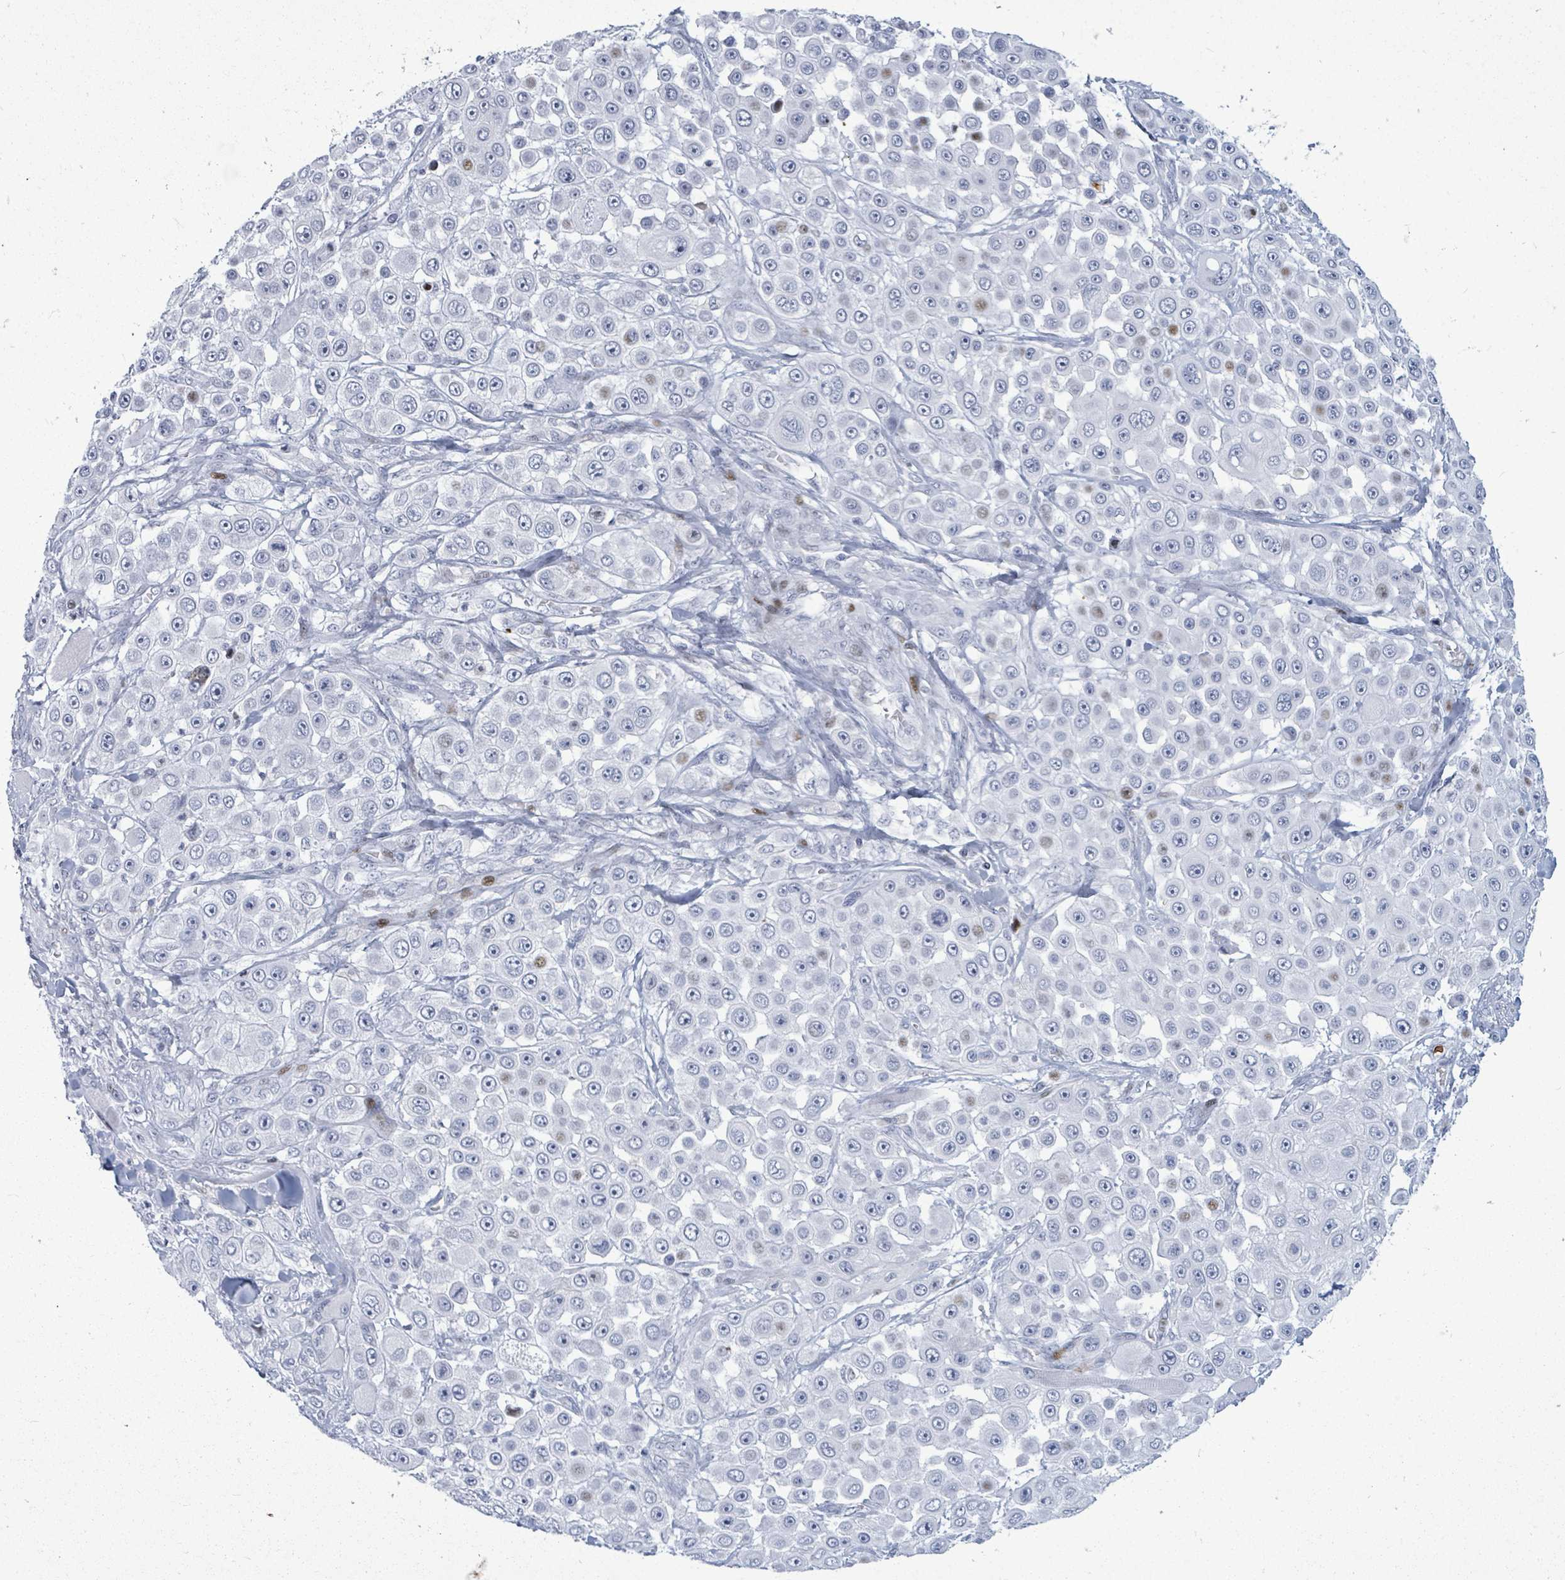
{"staining": {"intensity": "negative", "quantity": "none", "location": "none"}, "tissue": "skin cancer", "cell_type": "Tumor cells", "image_type": "cancer", "snomed": [{"axis": "morphology", "description": "Squamous cell carcinoma, NOS"}, {"axis": "topography", "description": "Skin"}], "caption": "Immunohistochemistry (IHC) of human skin cancer demonstrates no positivity in tumor cells.", "gene": "MALL", "patient": {"sex": "male", "age": 67}}